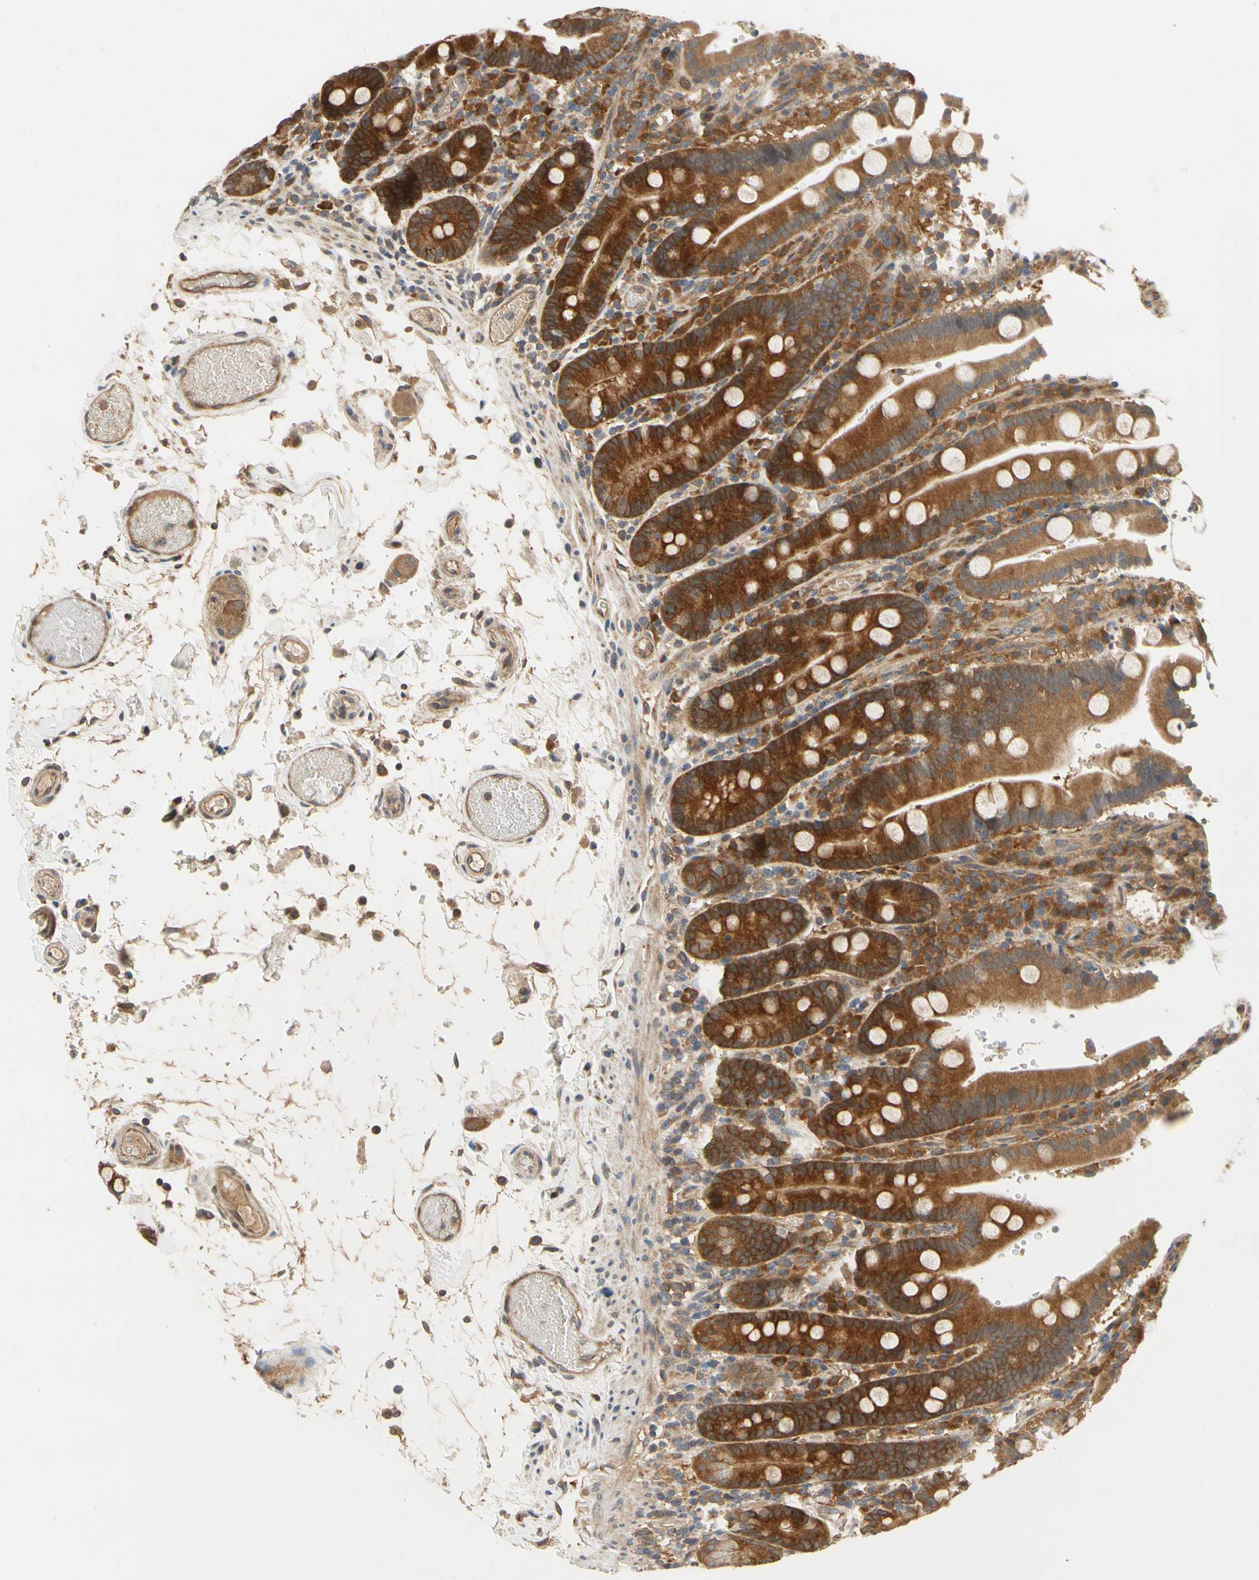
{"staining": {"intensity": "strong", "quantity": ">75%", "location": "cytoplasmic/membranous"}, "tissue": "duodenum", "cell_type": "Glandular cells", "image_type": "normal", "snomed": [{"axis": "morphology", "description": "Normal tissue, NOS"}, {"axis": "topography", "description": "Small intestine, NOS"}], "caption": "Brown immunohistochemical staining in unremarkable human duodenum exhibits strong cytoplasmic/membranous expression in approximately >75% of glandular cells. Immunohistochemistry (ihc) stains the protein in brown and the nuclei are stained blue.", "gene": "TDRP", "patient": {"sex": "female", "age": 71}}